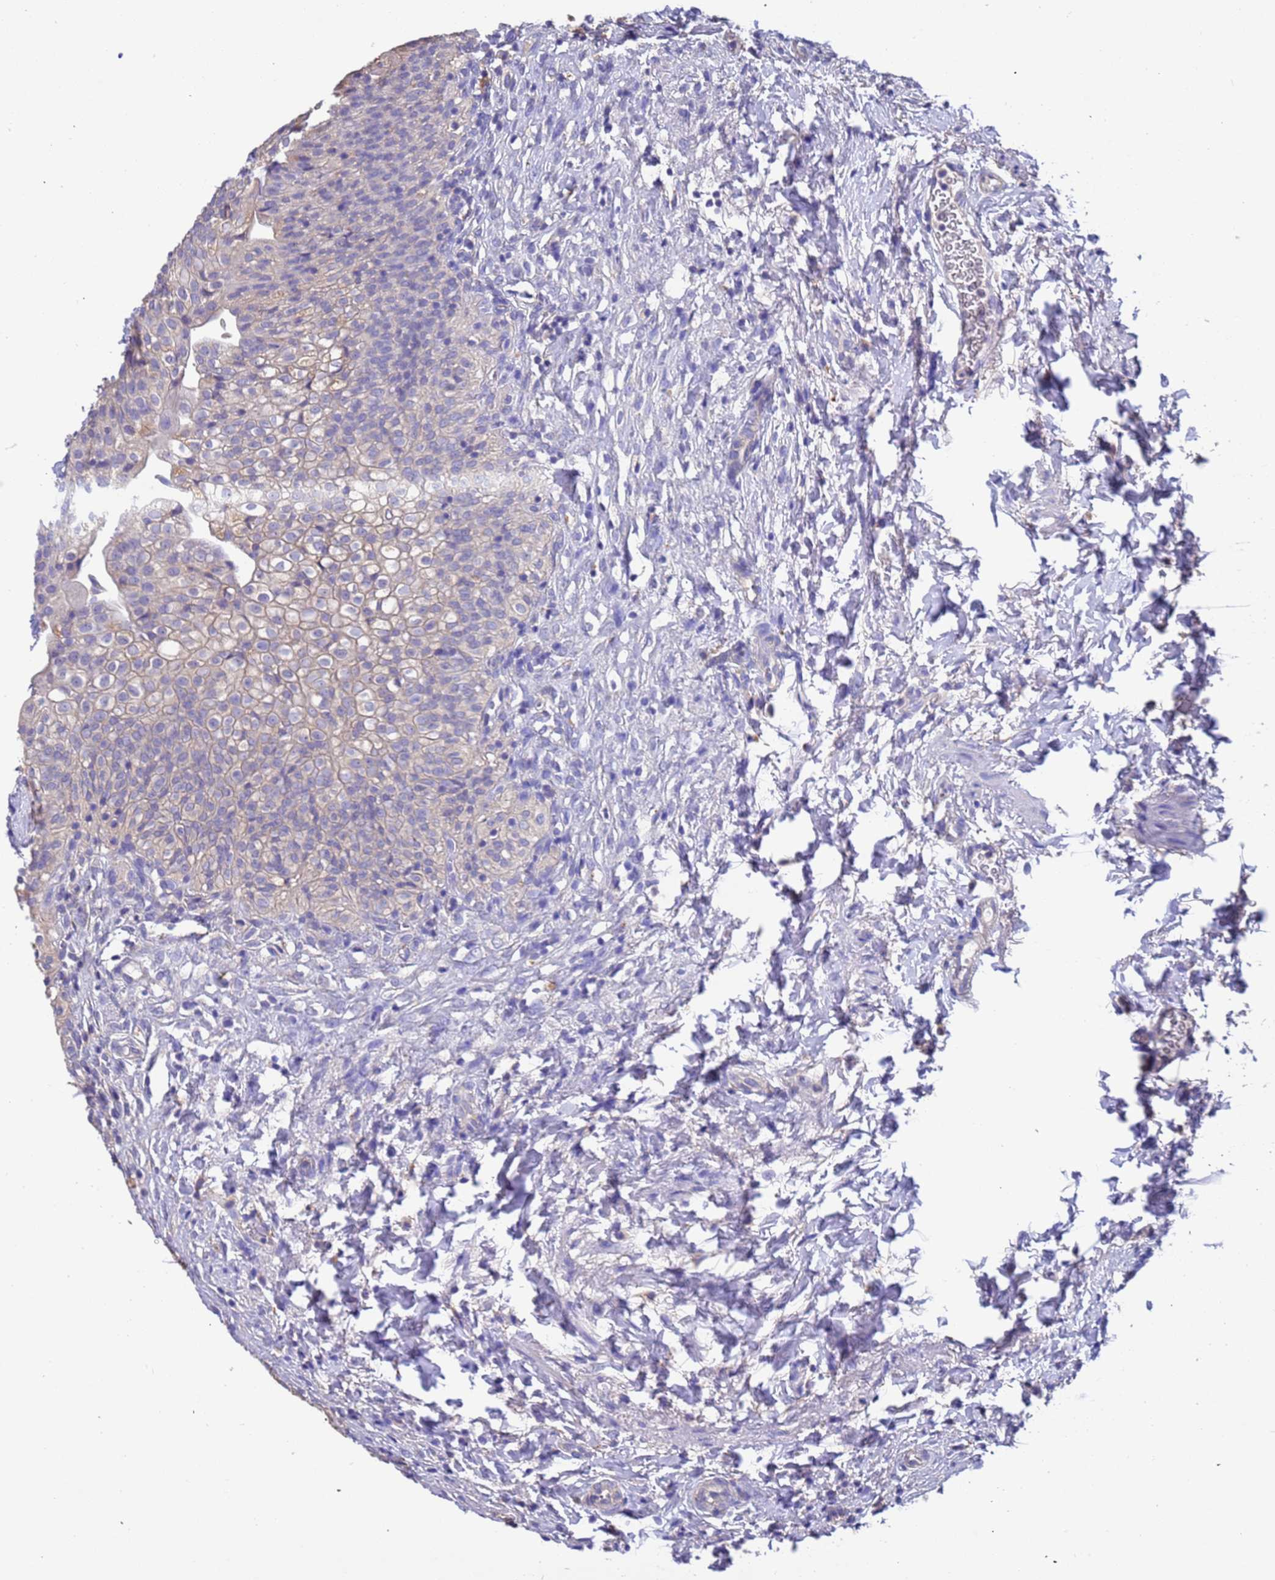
{"staining": {"intensity": "moderate", "quantity": "<25%", "location": "cytoplasmic/membranous"}, "tissue": "urinary bladder", "cell_type": "Urothelial cells", "image_type": "normal", "snomed": [{"axis": "morphology", "description": "Normal tissue, NOS"}, {"axis": "topography", "description": "Urinary bladder"}], "caption": "DAB (3,3'-diaminobenzidine) immunohistochemical staining of normal human urinary bladder reveals moderate cytoplasmic/membranous protein expression in approximately <25% of urothelial cells. (IHC, brightfield microscopy, high magnification).", "gene": "SRL", "patient": {"sex": "male", "age": 55}}